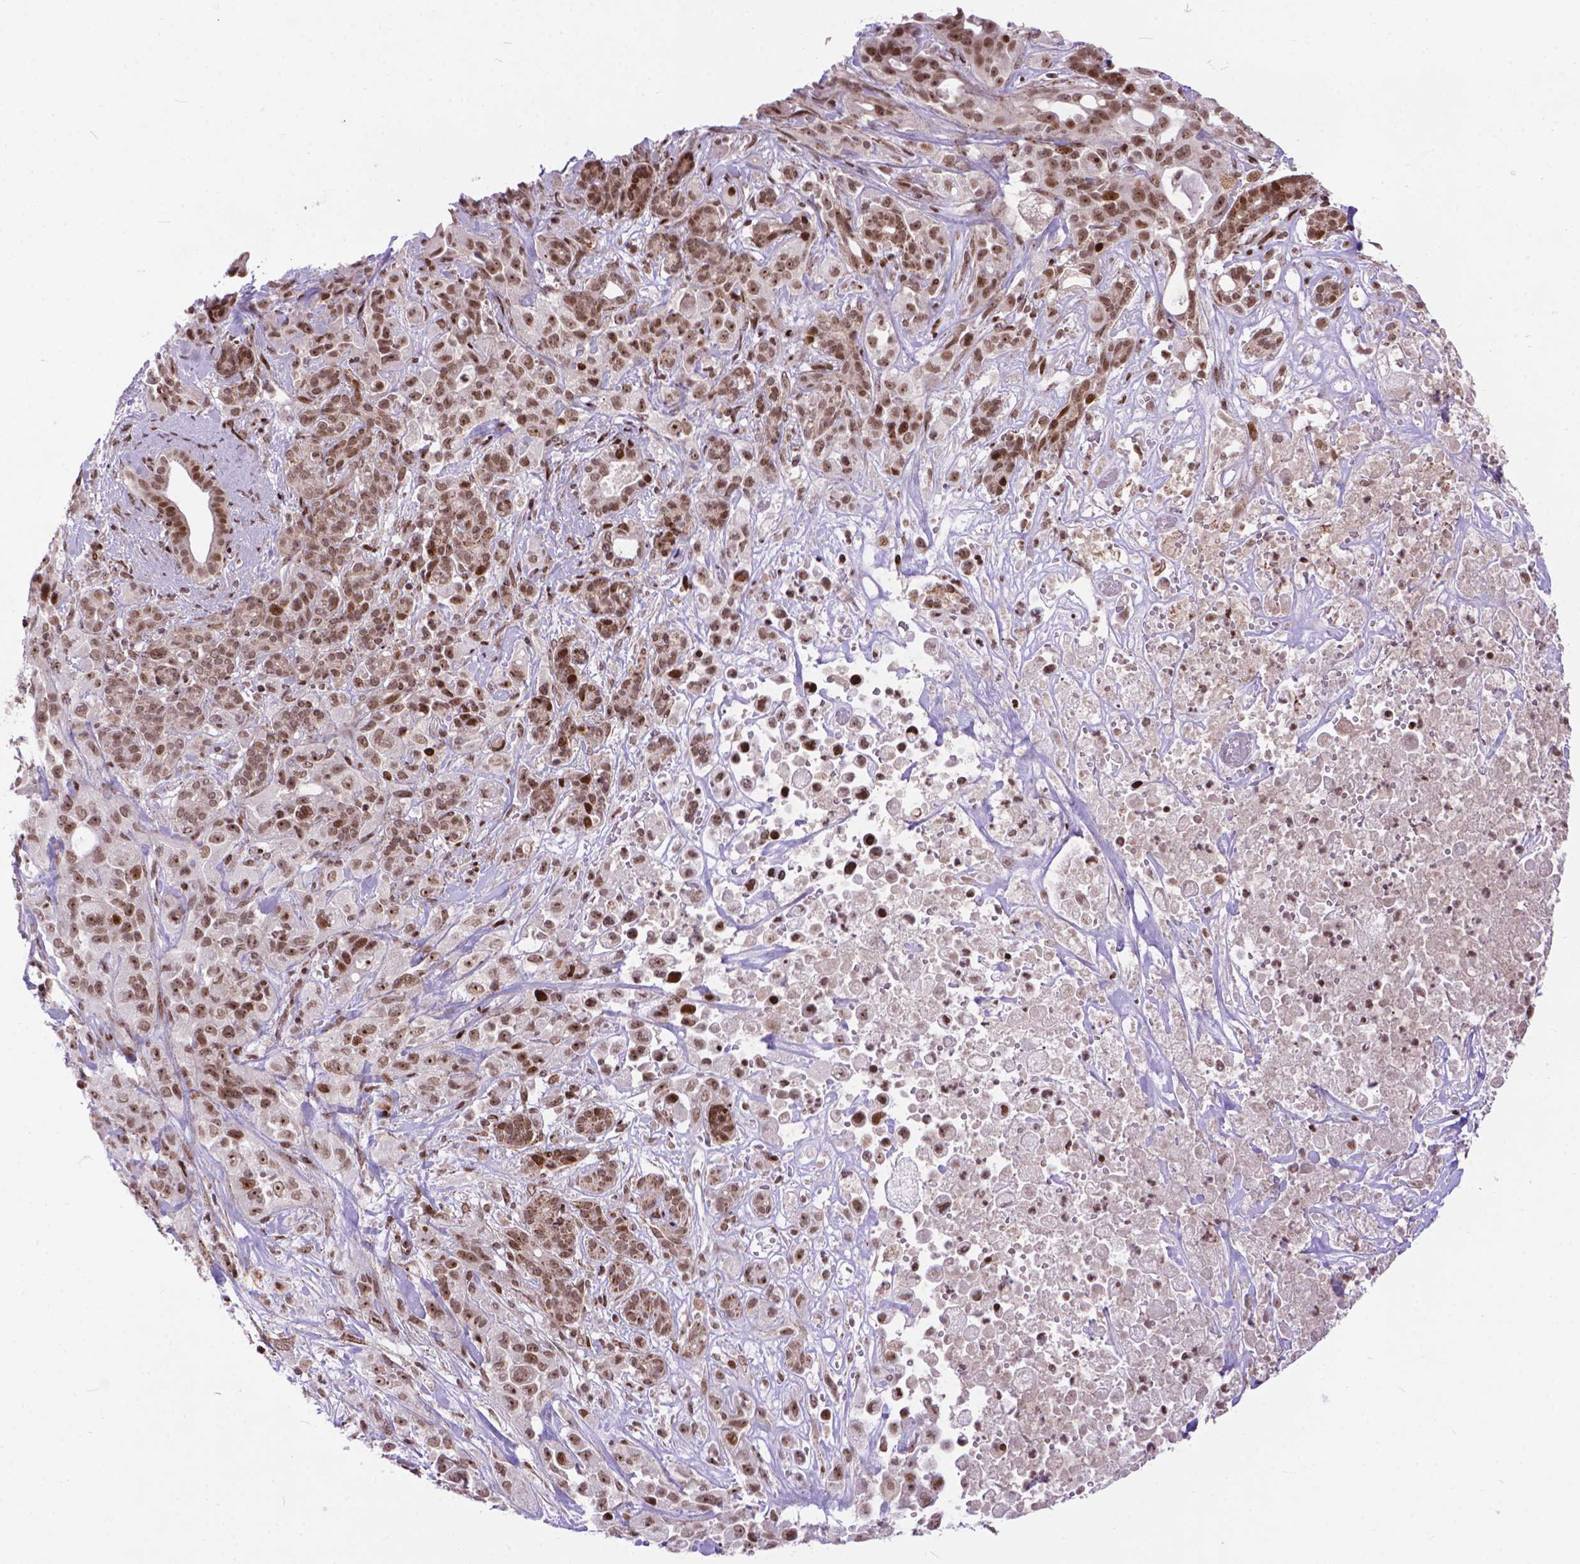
{"staining": {"intensity": "moderate", "quantity": ">75%", "location": "nuclear"}, "tissue": "pancreatic cancer", "cell_type": "Tumor cells", "image_type": "cancer", "snomed": [{"axis": "morphology", "description": "Adenocarcinoma, NOS"}, {"axis": "topography", "description": "Pancreas"}], "caption": "Tumor cells show moderate nuclear staining in approximately >75% of cells in pancreatic cancer (adenocarcinoma). Immunohistochemistry (ihc) stains the protein in brown and the nuclei are stained blue.", "gene": "AMER1", "patient": {"sex": "male", "age": 44}}